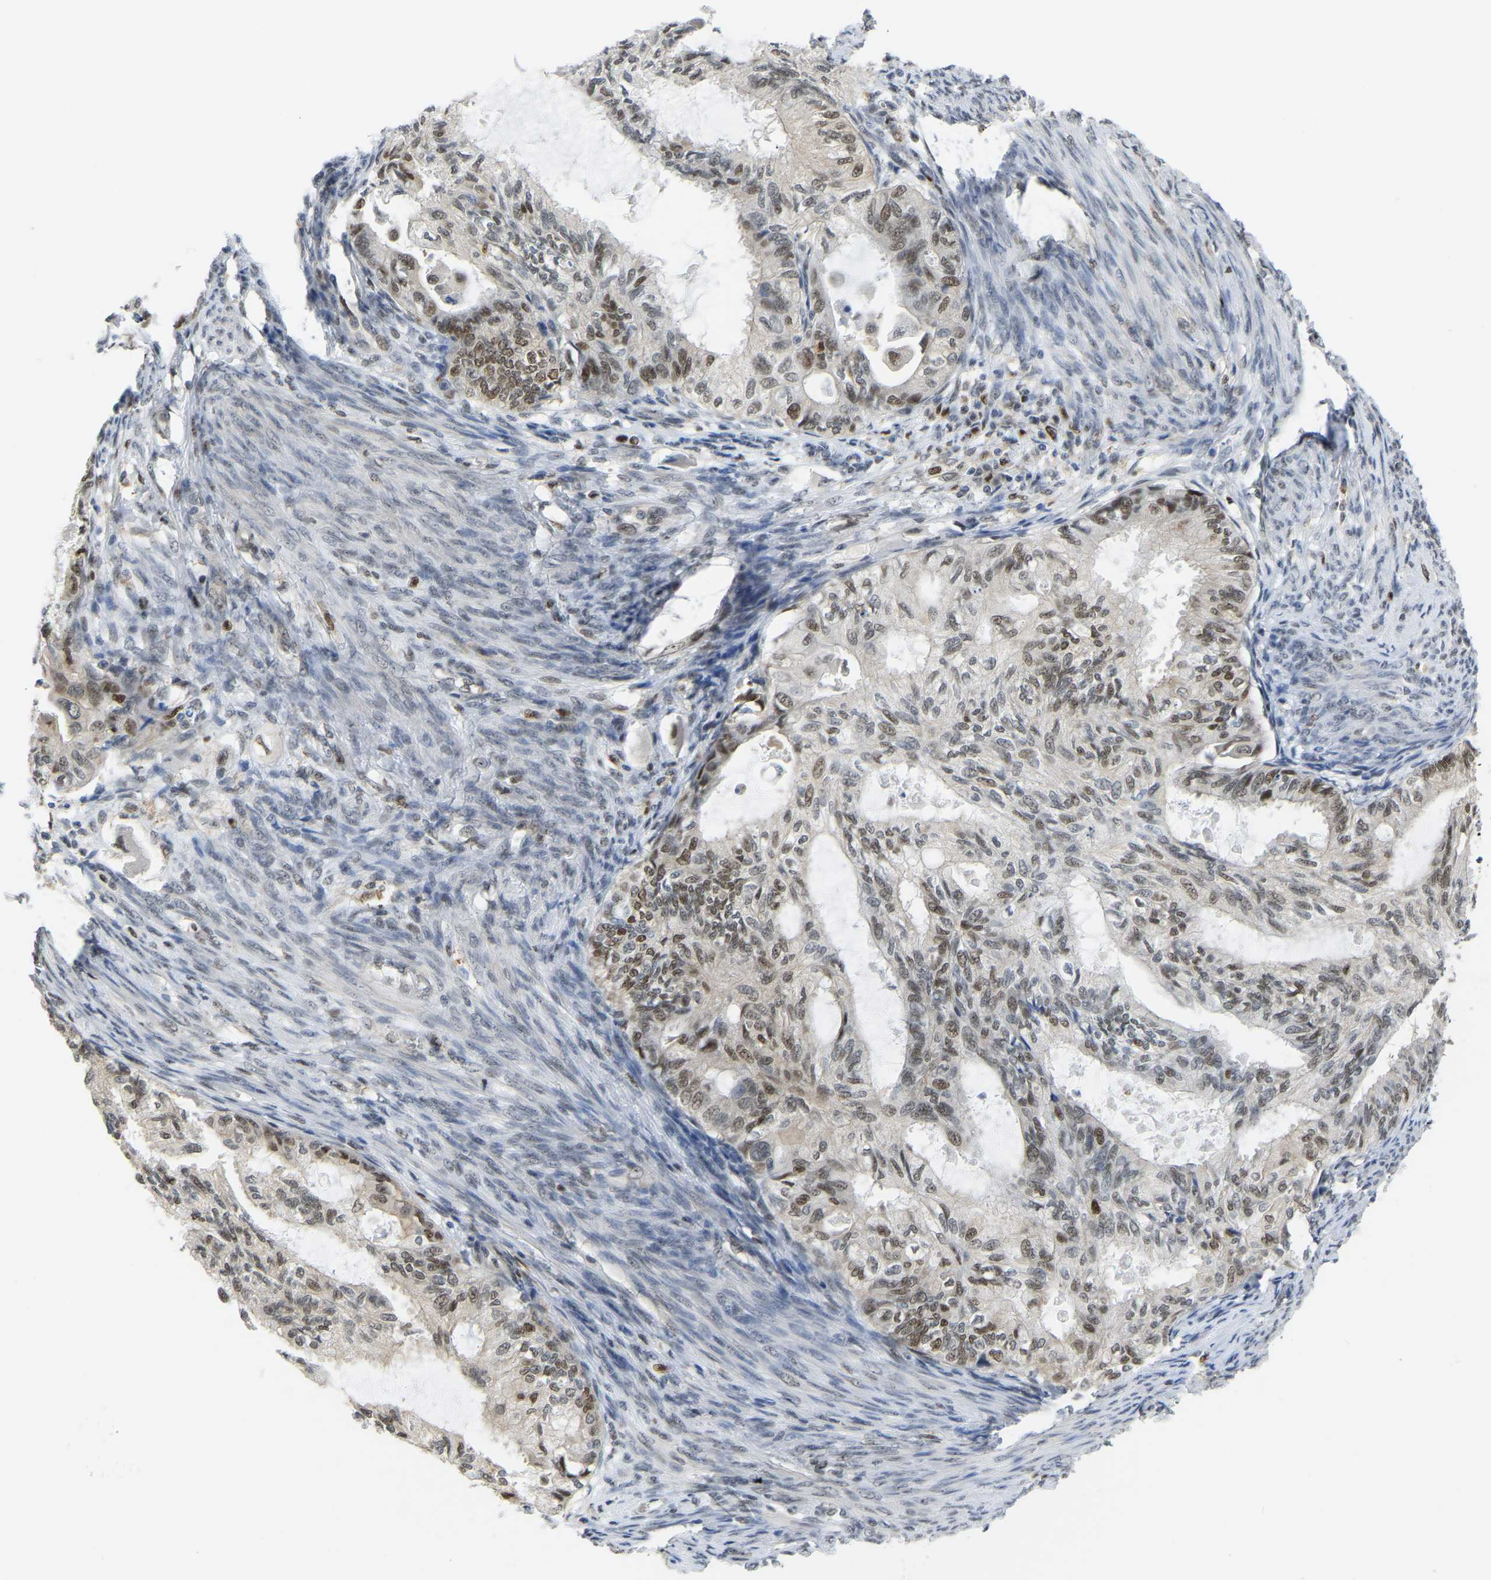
{"staining": {"intensity": "moderate", "quantity": "25%-75%", "location": "nuclear"}, "tissue": "cervical cancer", "cell_type": "Tumor cells", "image_type": "cancer", "snomed": [{"axis": "morphology", "description": "Normal tissue, NOS"}, {"axis": "morphology", "description": "Adenocarcinoma, NOS"}, {"axis": "topography", "description": "Cervix"}, {"axis": "topography", "description": "Endometrium"}], "caption": "About 25%-75% of tumor cells in human cervical cancer demonstrate moderate nuclear protein expression as visualized by brown immunohistochemical staining.", "gene": "KLRG2", "patient": {"sex": "female", "age": 86}}